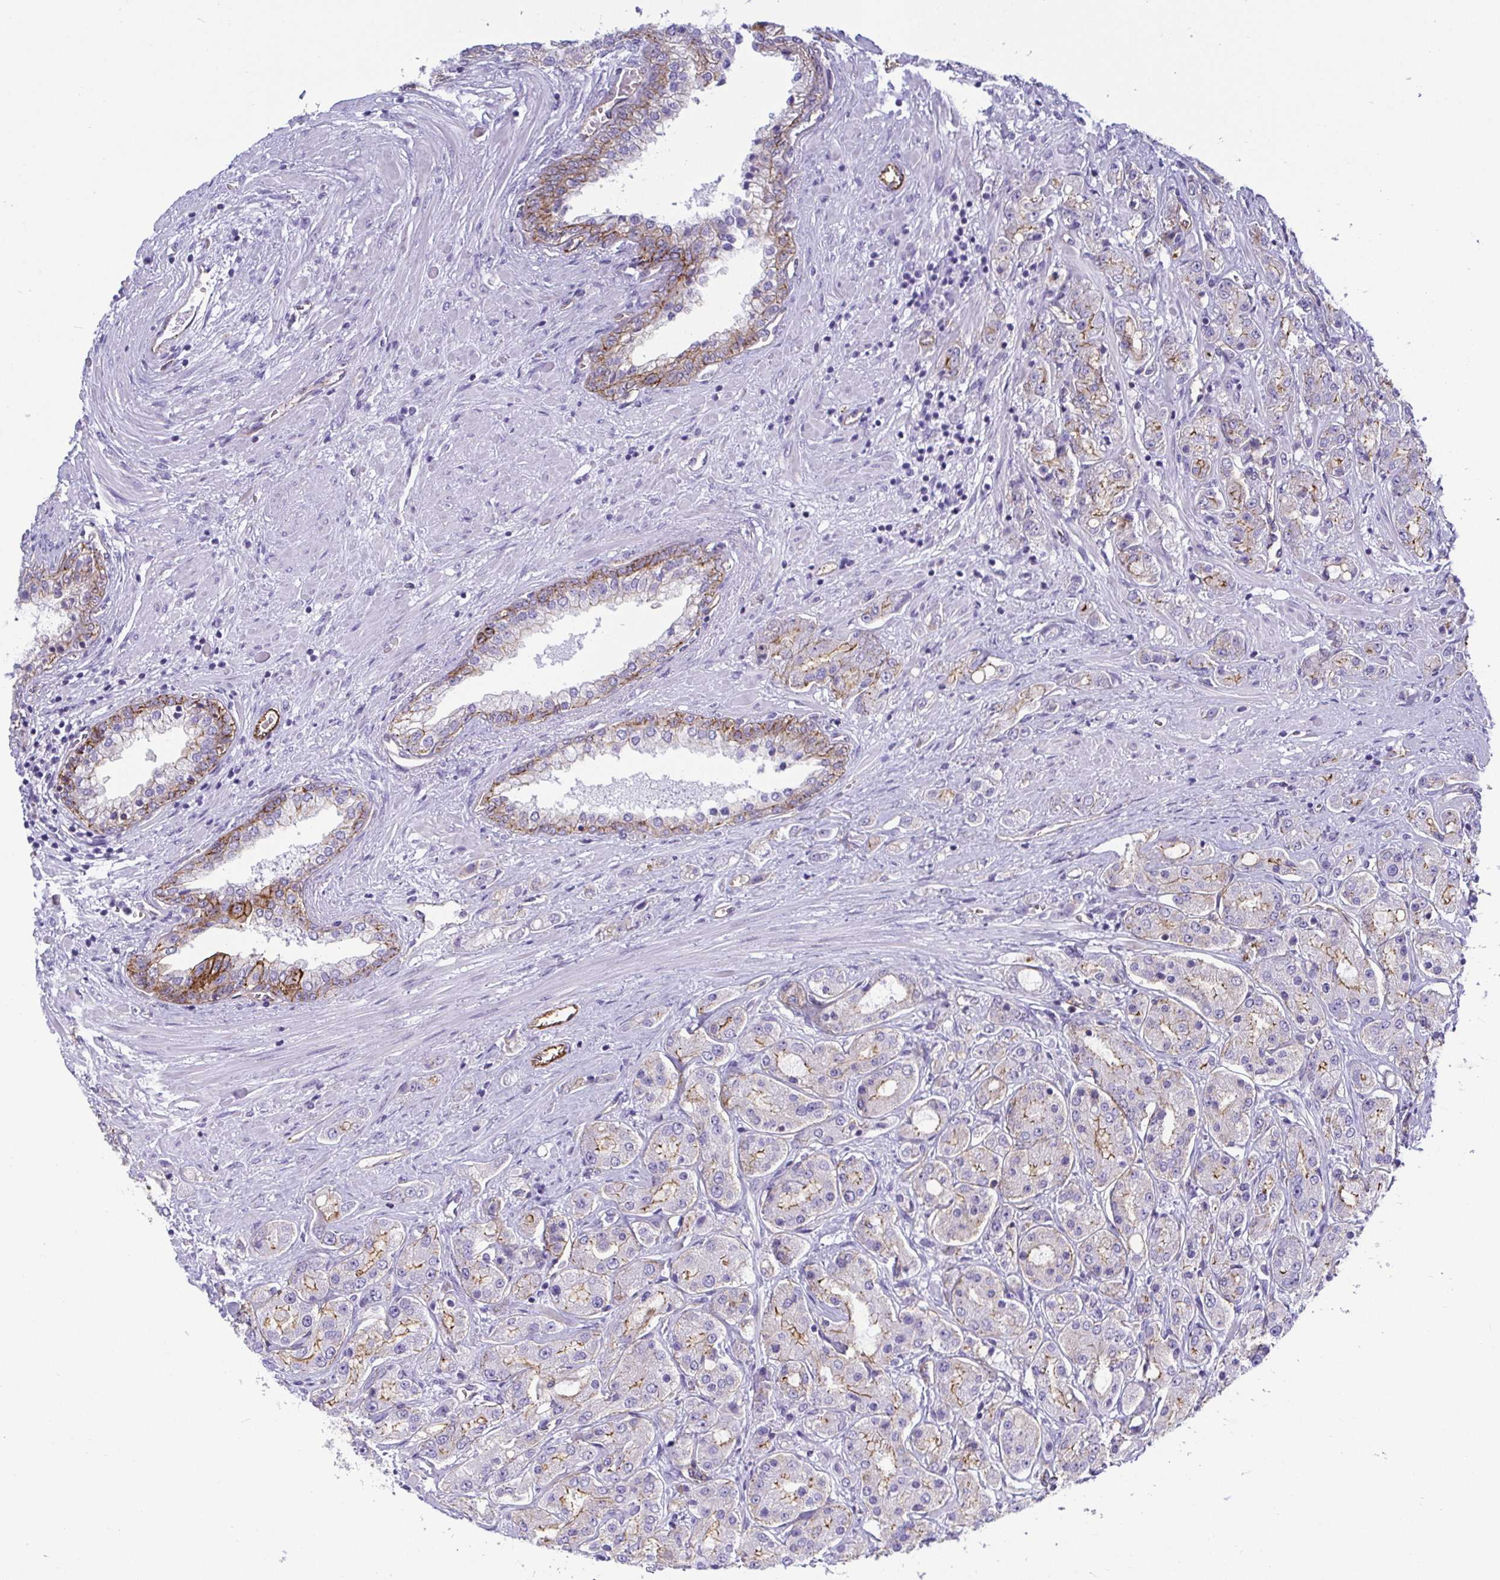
{"staining": {"intensity": "weak", "quantity": "<25%", "location": "cytoplasmic/membranous"}, "tissue": "prostate cancer", "cell_type": "Tumor cells", "image_type": "cancer", "snomed": [{"axis": "morphology", "description": "Adenocarcinoma, High grade"}, {"axis": "topography", "description": "Prostate"}], "caption": "DAB immunohistochemical staining of human prostate adenocarcinoma (high-grade) displays no significant expression in tumor cells.", "gene": "LIMA1", "patient": {"sex": "male", "age": 67}}